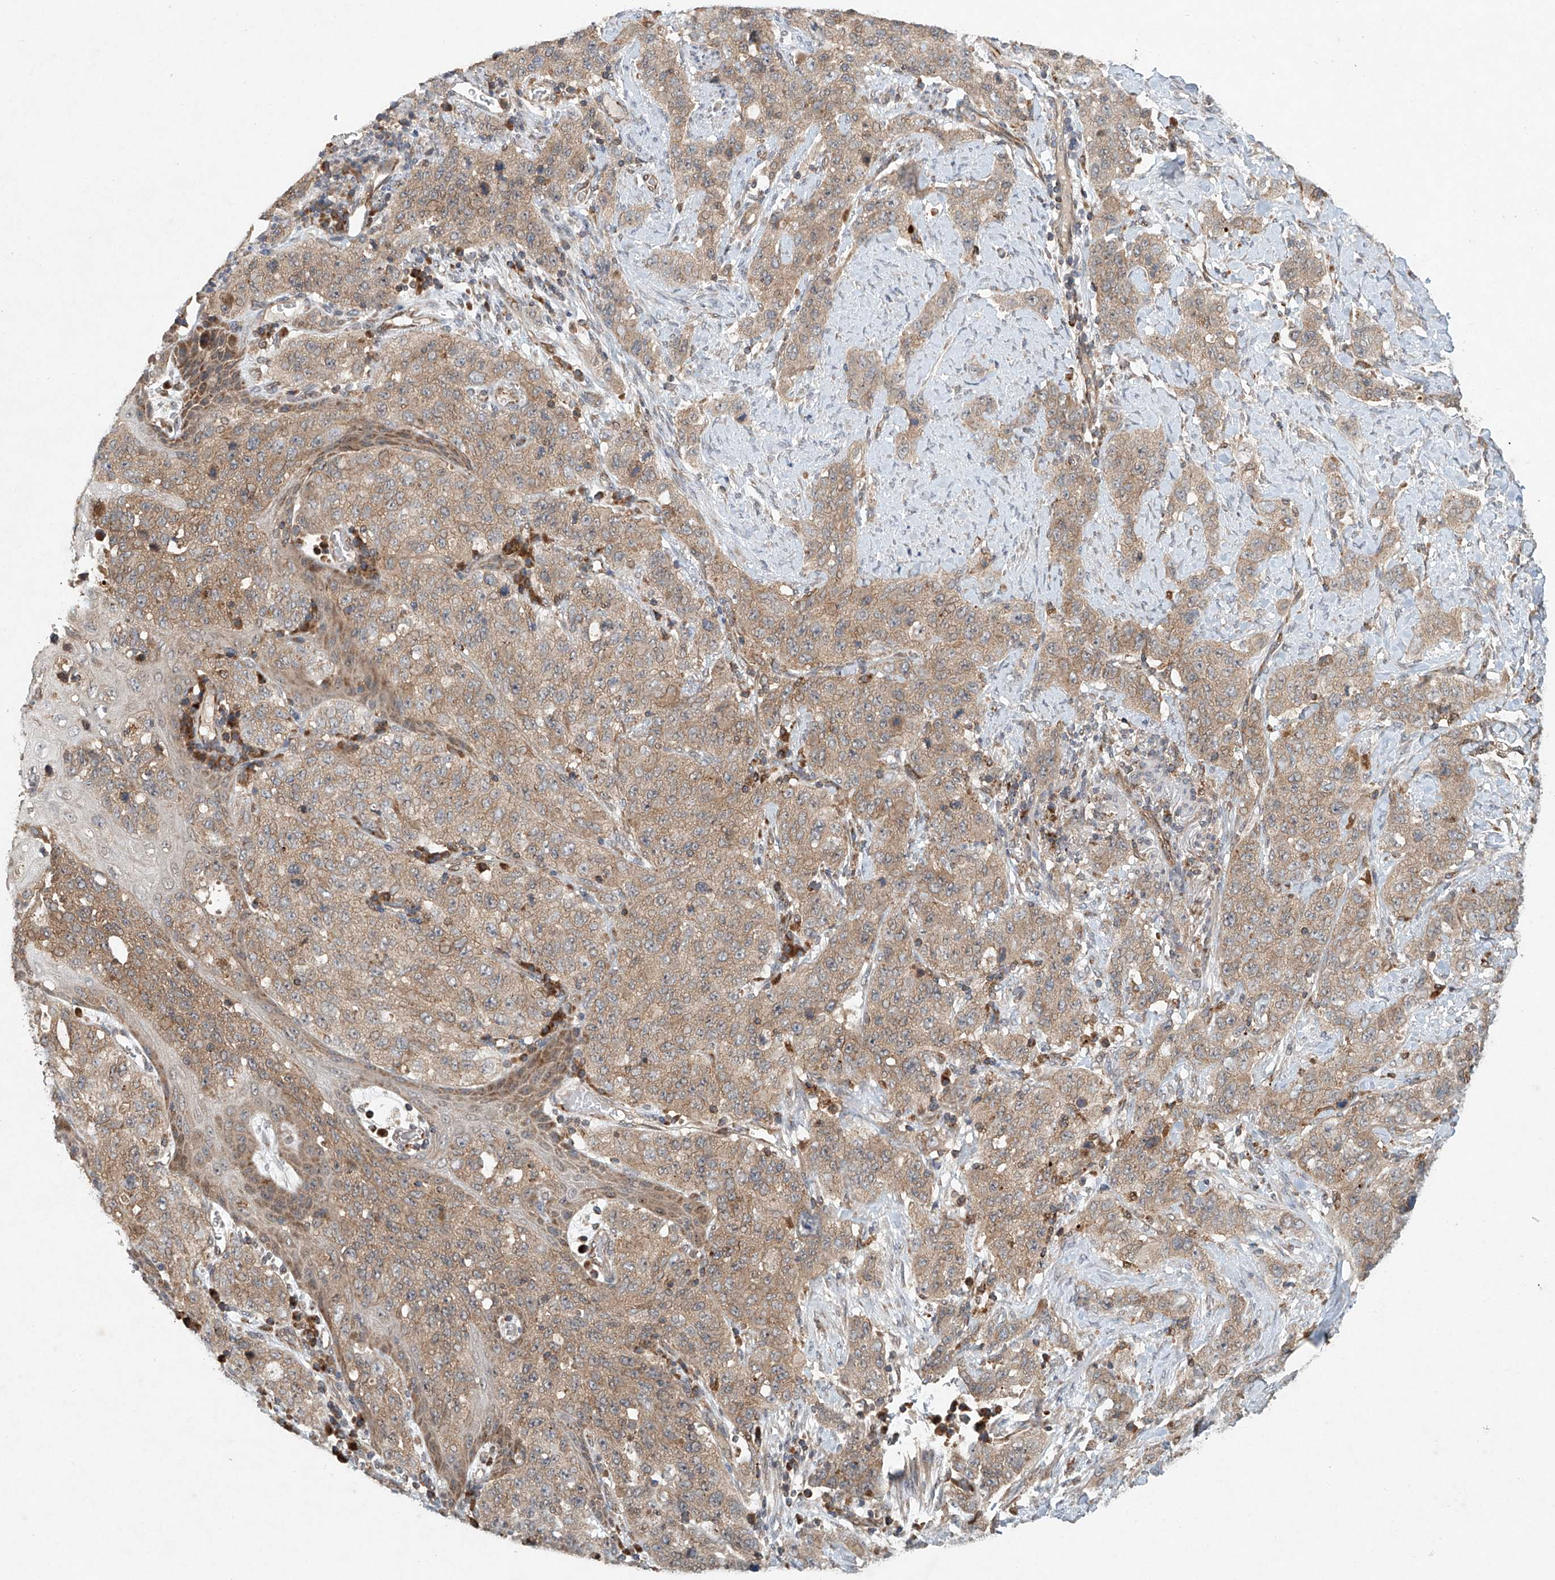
{"staining": {"intensity": "moderate", "quantity": ">75%", "location": "cytoplasmic/membranous"}, "tissue": "stomach cancer", "cell_type": "Tumor cells", "image_type": "cancer", "snomed": [{"axis": "morphology", "description": "Adenocarcinoma, NOS"}, {"axis": "topography", "description": "Stomach"}], "caption": "High-power microscopy captured an IHC histopathology image of stomach adenocarcinoma, revealing moderate cytoplasmic/membranous expression in about >75% of tumor cells.", "gene": "DCAF11", "patient": {"sex": "male", "age": 48}}